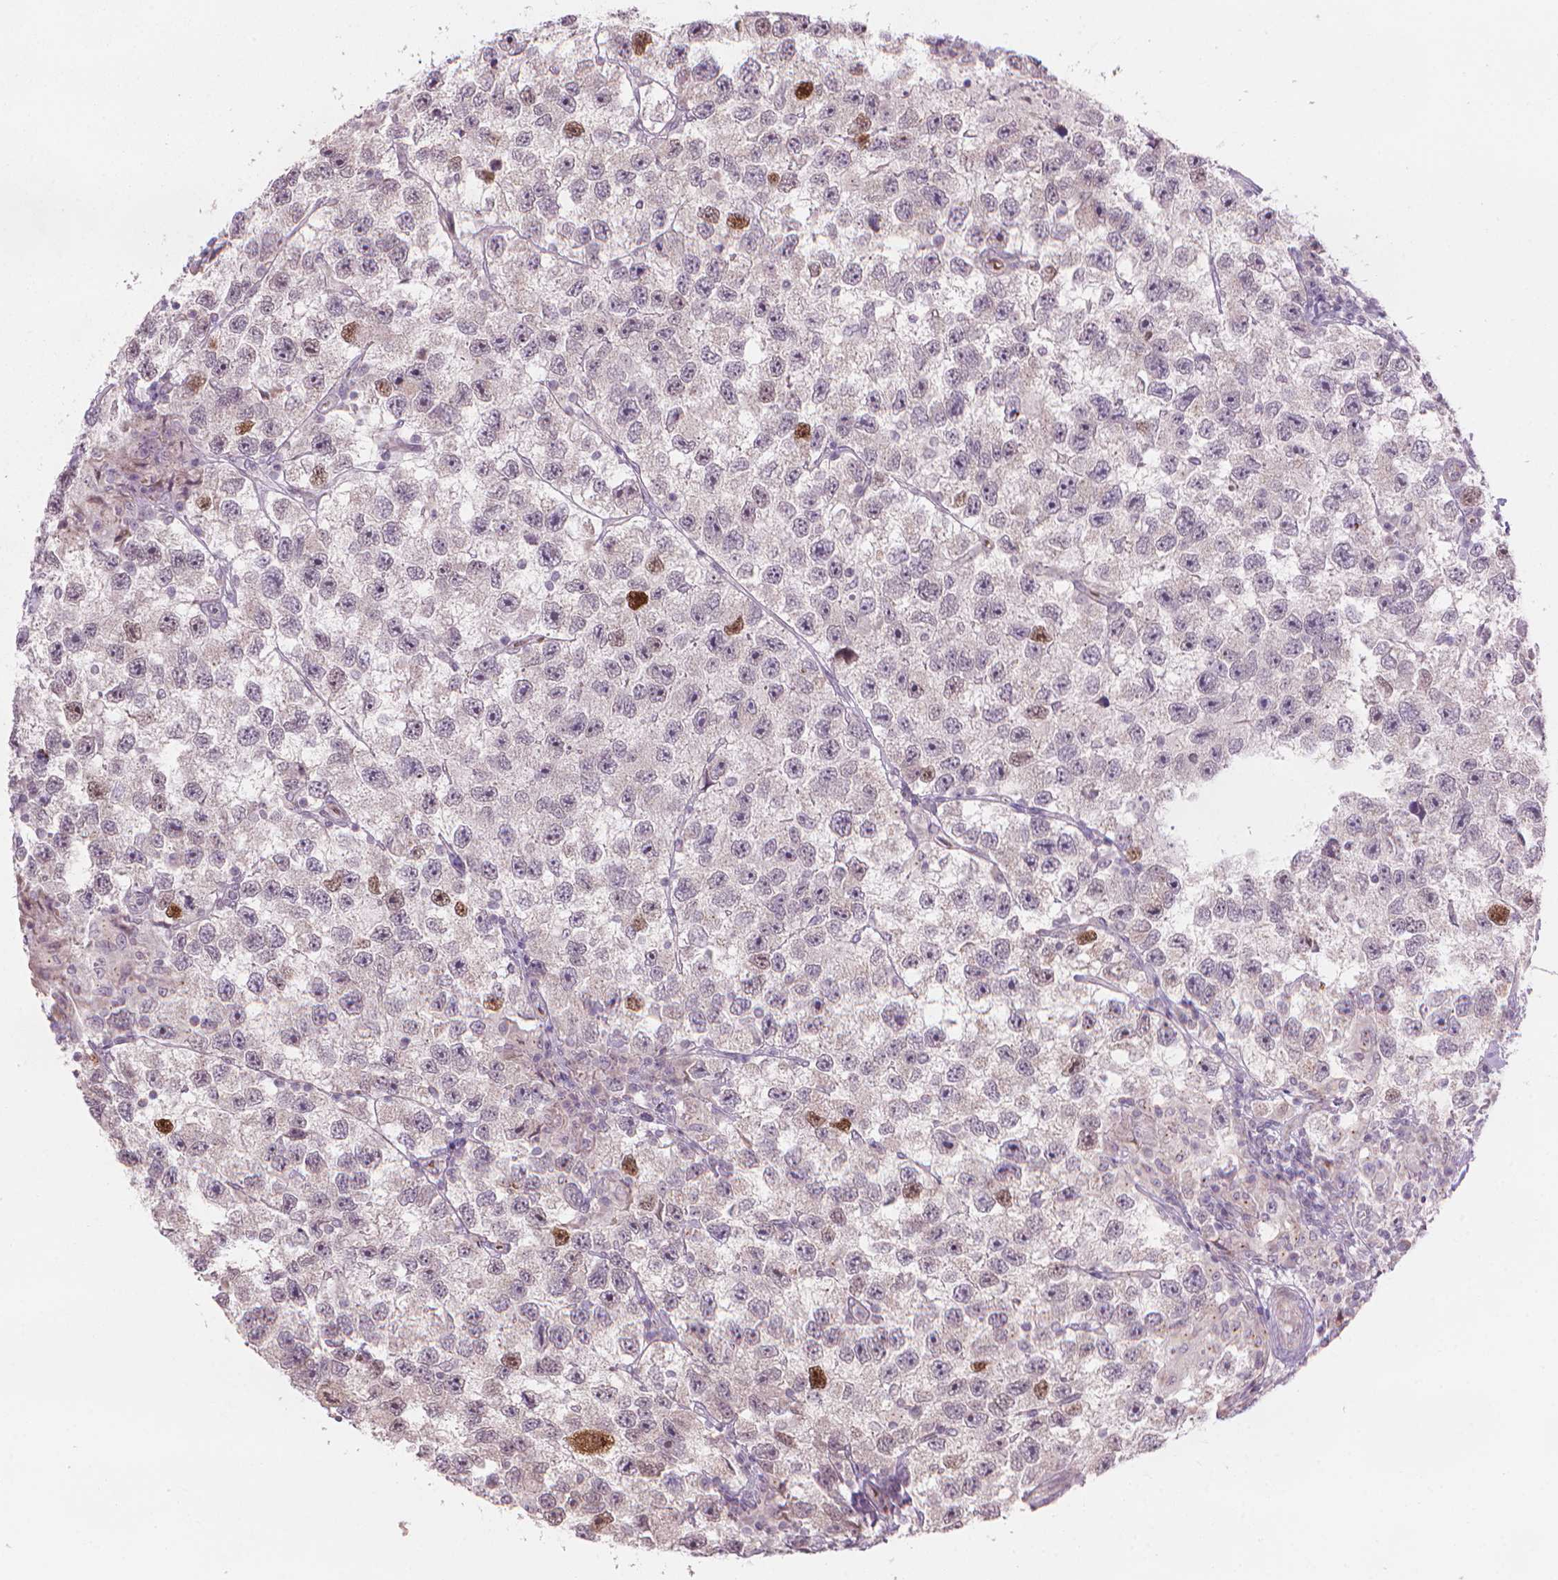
{"staining": {"intensity": "moderate", "quantity": "<25%", "location": "nuclear"}, "tissue": "testis cancer", "cell_type": "Tumor cells", "image_type": "cancer", "snomed": [{"axis": "morphology", "description": "Seminoma, NOS"}, {"axis": "topography", "description": "Testis"}], "caption": "Immunohistochemical staining of testis cancer (seminoma) exhibits low levels of moderate nuclear staining in about <25% of tumor cells. The staining is performed using DAB brown chromogen to label protein expression. The nuclei are counter-stained blue using hematoxylin.", "gene": "IFFO1", "patient": {"sex": "male", "age": 26}}